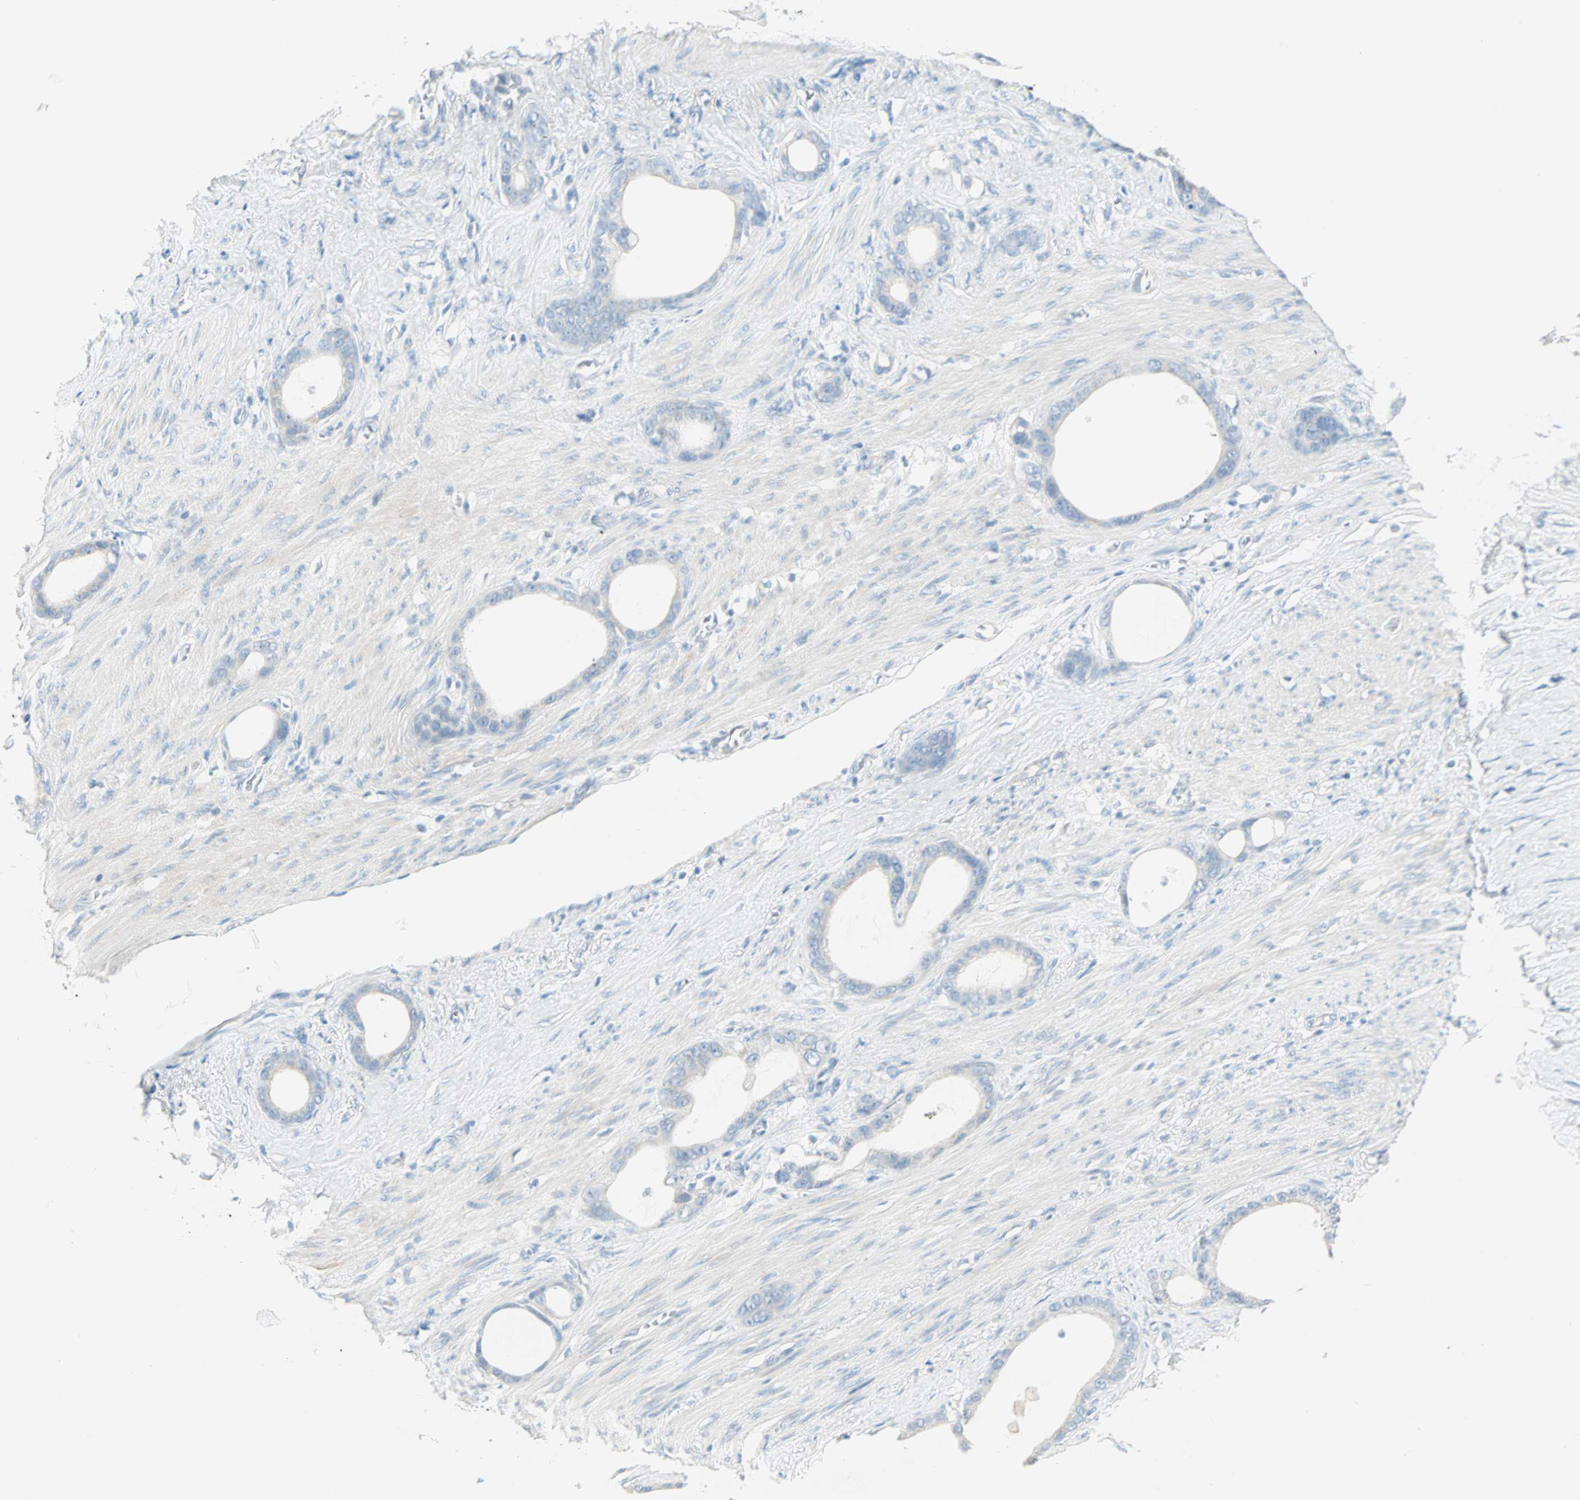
{"staining": {"intensity": "negative", "quantity": "none", "location": "none"}, "tissue": "stomach cancer", "cell_type": "Tumor cells", "image_type": "cancer", "snomed": [{"axis": "morphology", "description": "Adenocarcinoma, NOS"}, {"axis": "topography", "description": "Stomach"}], "caption": "High power microscopy histopathology image of an immunohistochemistry micrograph of stomach cancer, revealing no significant staining in tumor cells.", "gene": "SULT1C2", "patient": {"sex": "female", "age": 75}}